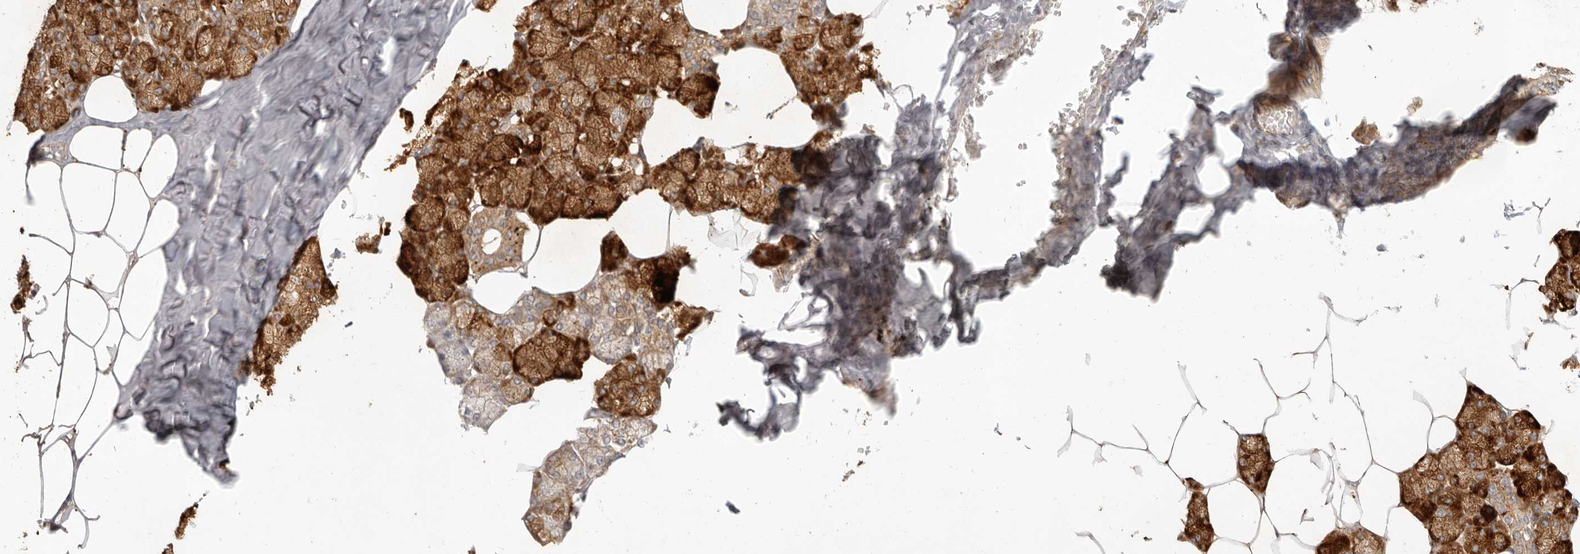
{"staining": {"intensity": "strong", "quantity": ">75%", "location": "cytoplasmic/membranous"}, "tissue": "salivary gland", "cell_type": "Glandular cells", "image_type": "normal", "snomed": [{"axis": "morphology", "description": "Normal tissue, NOS"}, {"axis": "topography", "description": "Salivary gland"}], "caption": "Brown immunohistochemical staining in normal human salivary gland displays strong cytoplasmic/membranous staining in approximately >75% of glandular cells.", "gene": "VIPR1", "patient": {"sex": "male", "age": 62}}